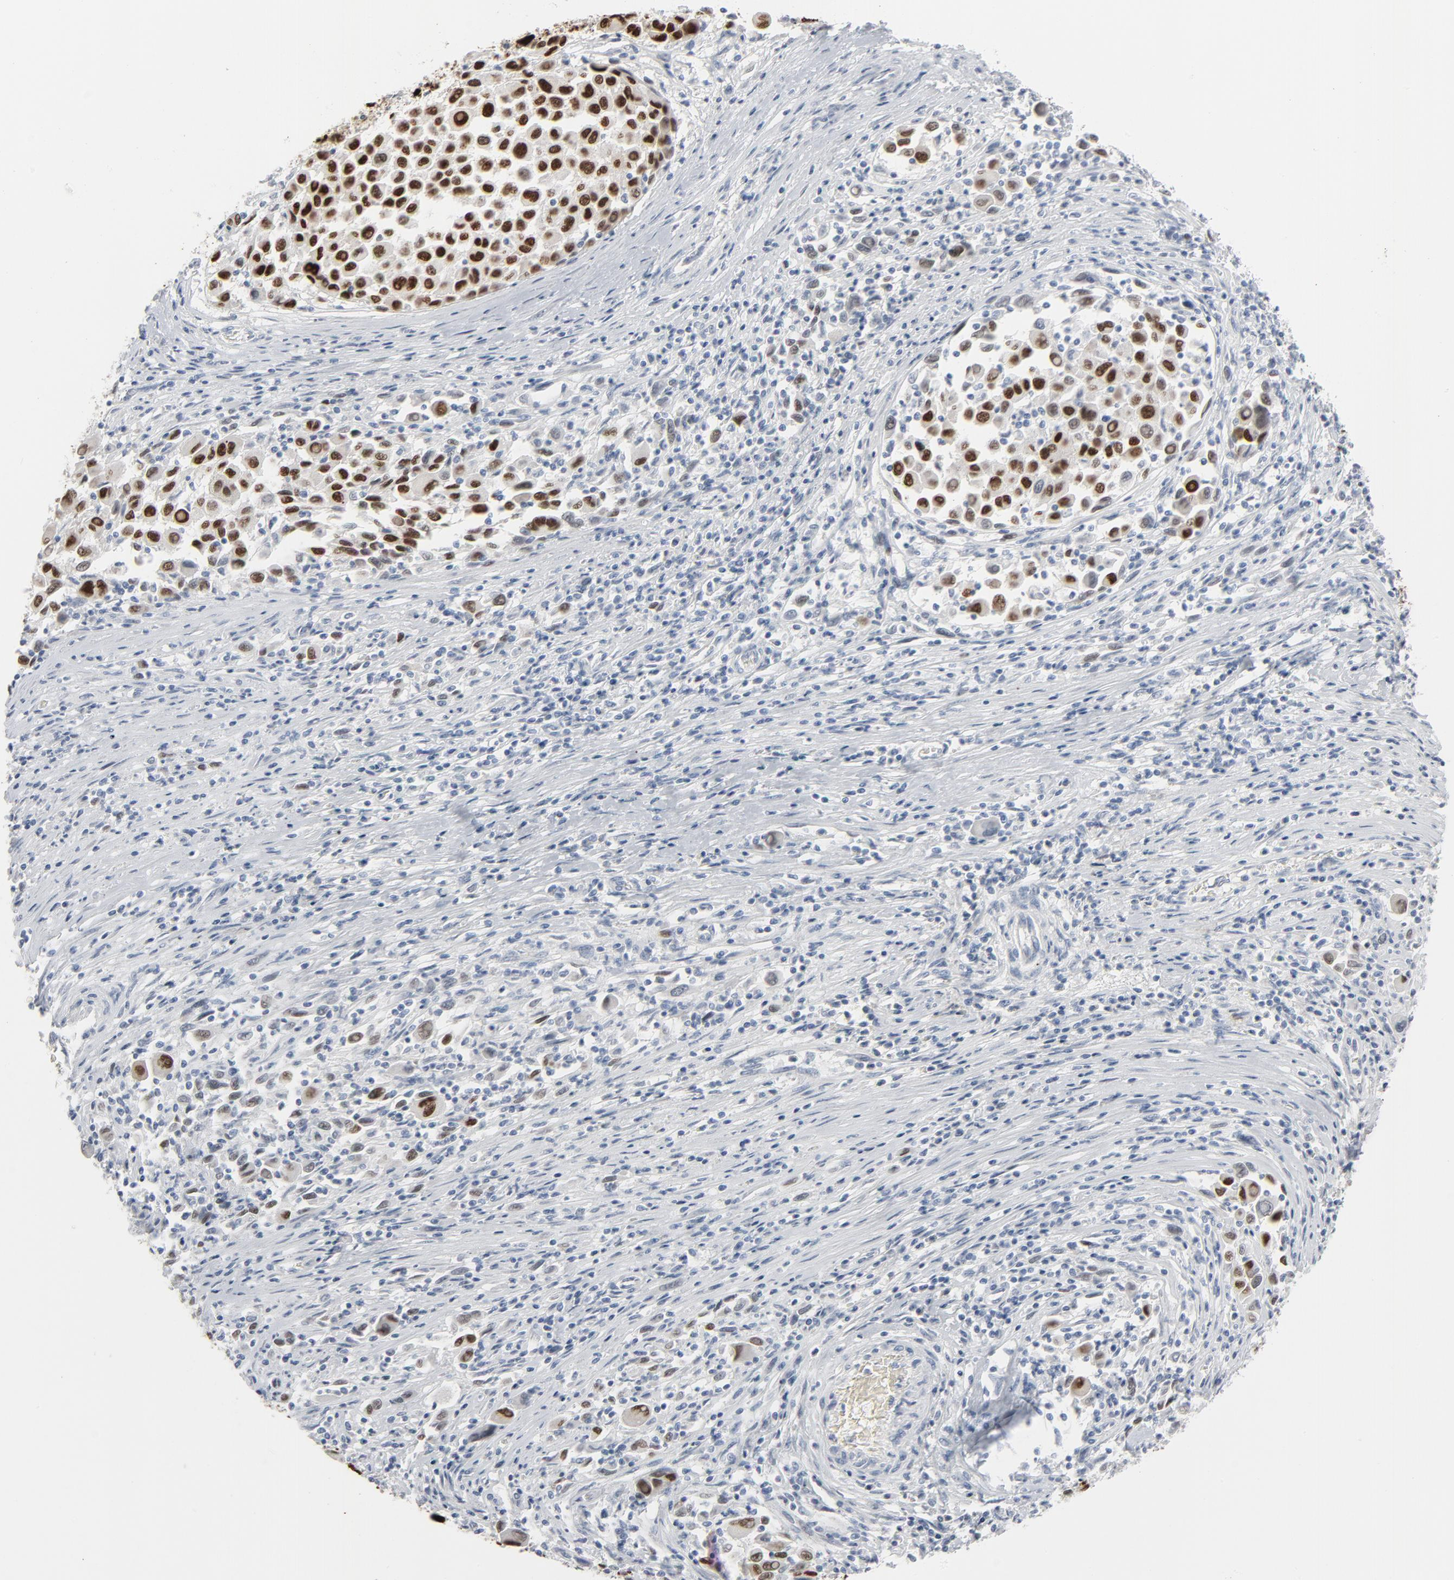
{"staining": {"intensity": "strong", "quantity": ">75%", "location": "cytoplasmic/membranous,nuclear"}, "tissue": "melanoma", "cell_type": "Tumor cells", "image_type": "cancer", "snomed": [{"axis": "morphology", "description": "Malignant melanoma, Metastatic site"}, {"axis": "topography", "description": "Lymph node"}], "caption": "This image reveals immunohistochemistry (IHC) staining of human malignant melanoma (metastatic site), with high strong cytoplasmic/membranous and nuclear expression in approximately >75% of tumor cells.", "gene": "MITF", "patient": {"sex": "male", "age": 61}}